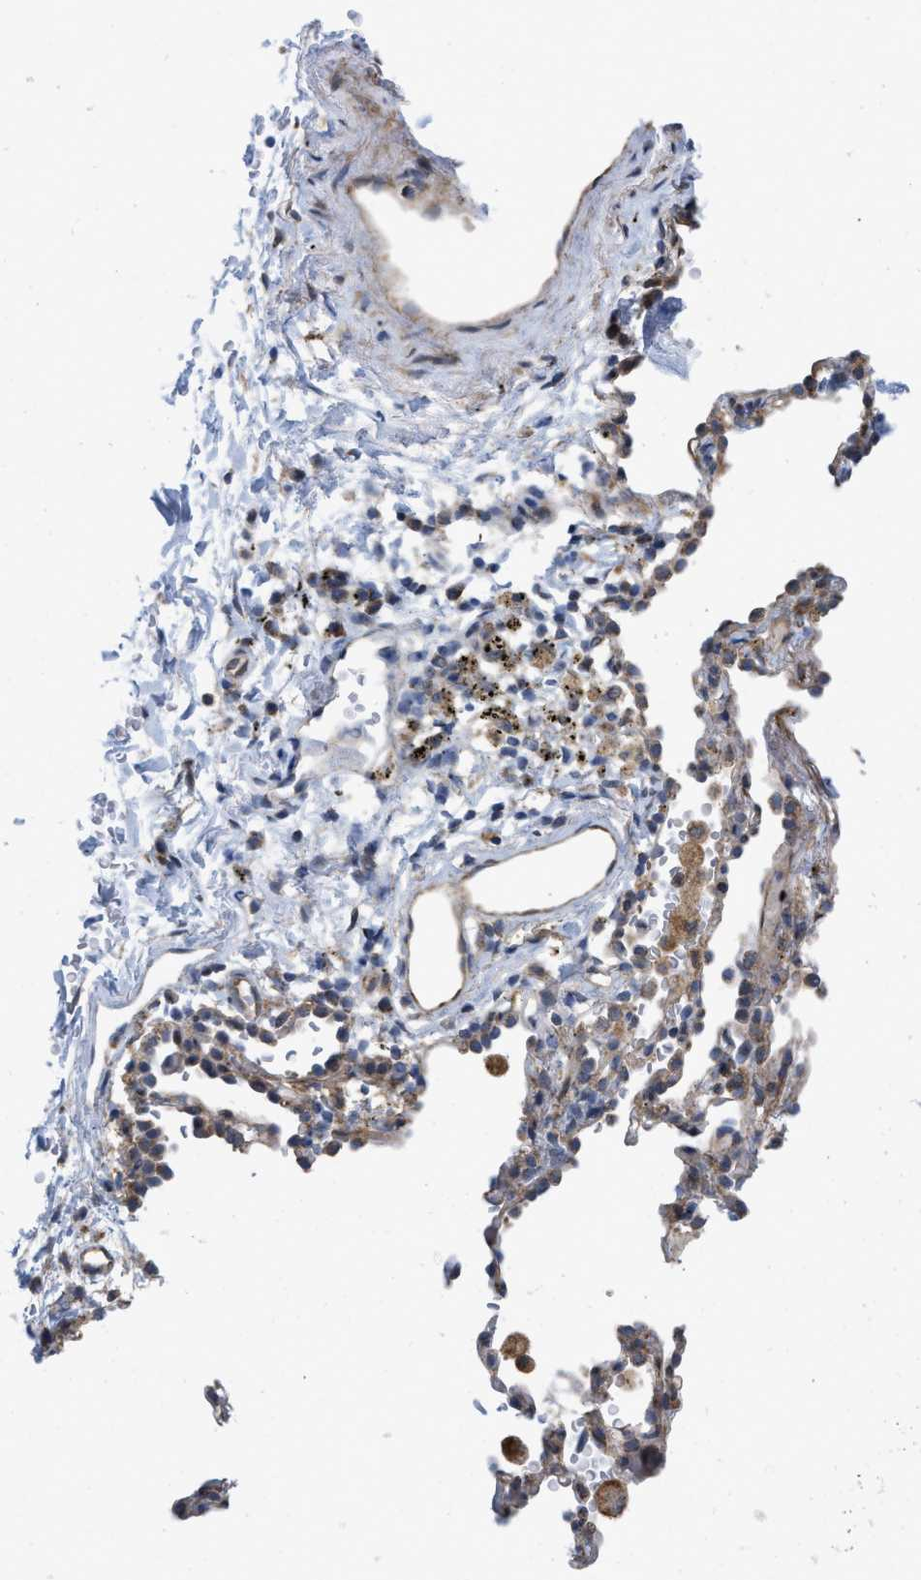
{"staining": {"intensity": "moderate", "quantity": "<25%", "location": "cytoplasmic/membranous"}, "tissue": "adipose tissue", "cell_type": "Adipocytes", "image_type": "normal", "snomed": [{"axis": "morphology", "description": "Normal tissue, NOS"}, {"axis": "topography", "description": "Cartilage tissue"}, {"axis": "topography", "description": "Bronchus"}], "caption": "High-power microscopy captured an IHC image of normal adipose tissue, revealing moderate cytoplasmic/membranous staining in about <25% of adipocytes.", "gene": "EOGT", "patient": {"sex": "female", "age": 53}}